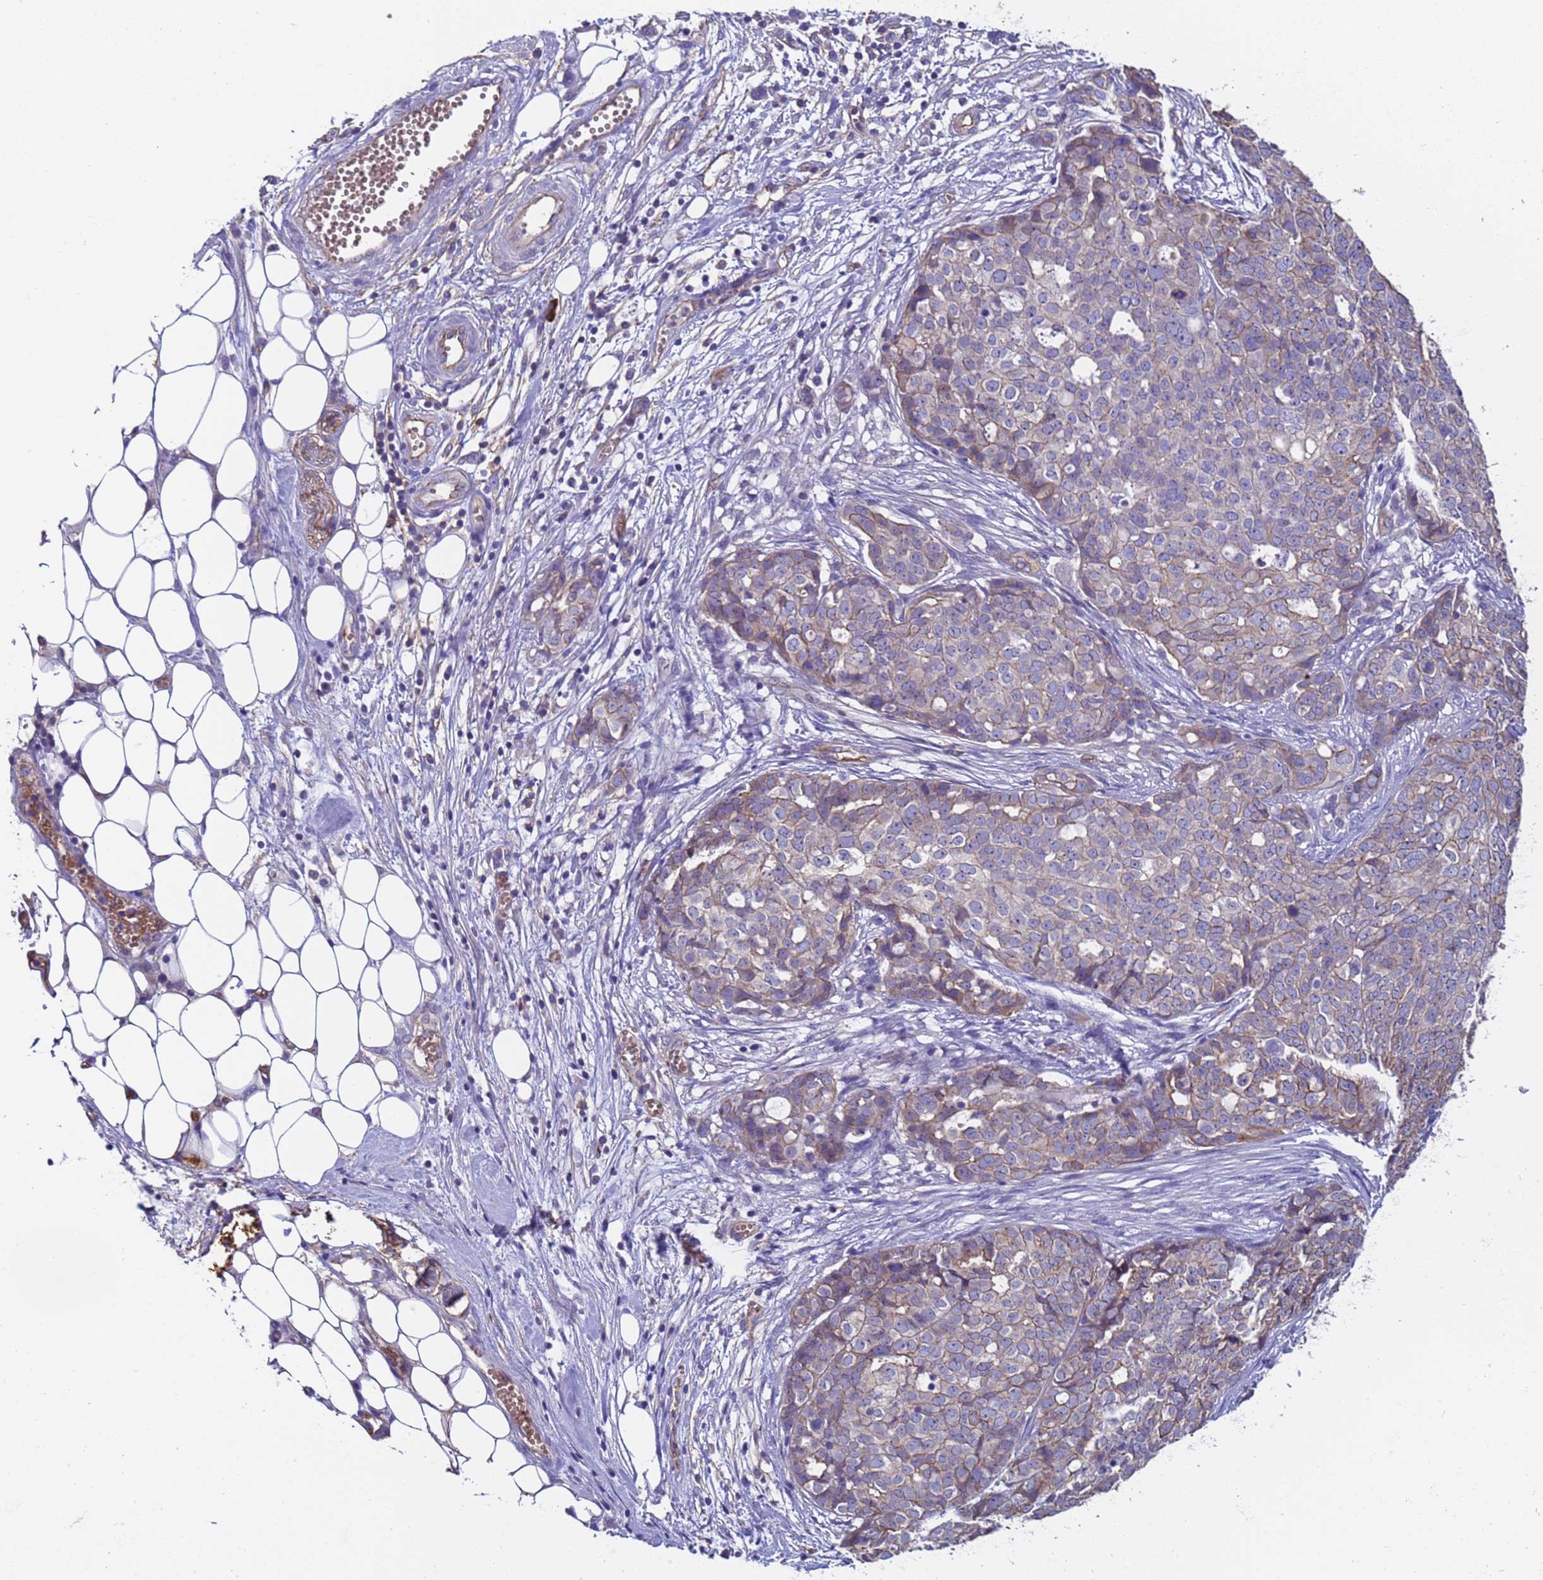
{"staining": {"intensity": "weak", "quantity": "25%-75%", "location": "cytoplasmic/membranous"}, "tissue": "ovarian cancer", "cell_type": "Tumor cells", "image_type": "cancer", "snomed": [{"axis": "morphology", "description": "Cystadenocarcinoma, serous, NOS"}, {"axis": "topography", "description": "Soft tissue"}, {"axis": "topography", "description": "Ovary"}], "caption": "A low amount of weak cytoplasmic/membranous staining is seen in approximately 25%-75% of tumor cells in ovarian serous cystadenocarcinoma tissue. (DAB = brown stain, brightfield microscopy at high magnification).", "gene": "ZNF248", "patient": {"sex": "female", "age": 57}}